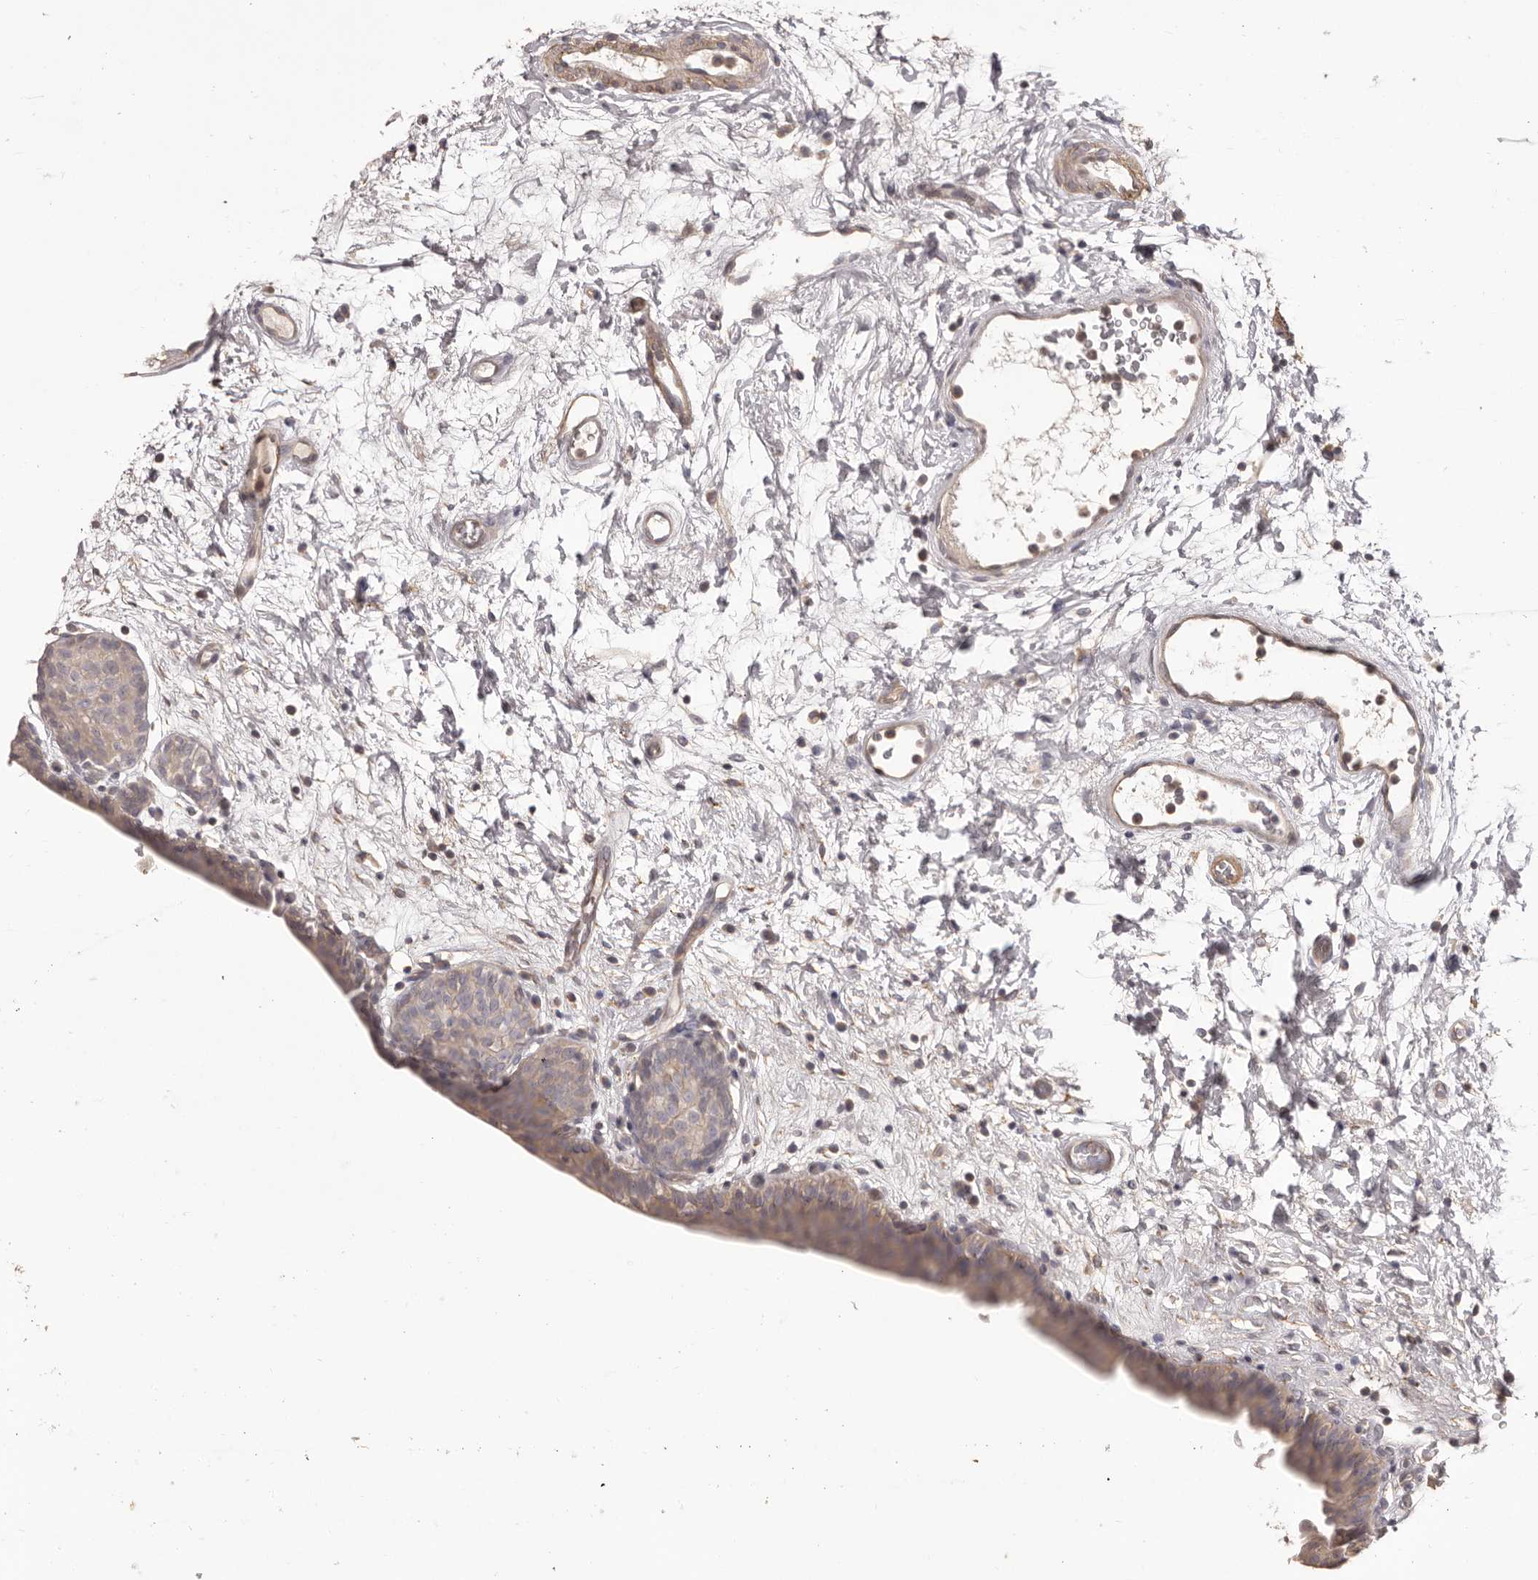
{"staining": {"intensity": "weak", "quantity": "25%-75%", "location": "cytoplasmic/membranous"}, "tissue": "urinary bladder", "cell_type": "Urothelial cells", "image_type": "normal", "snomed": [{"axis": "morphology", "description": "Normal tissue, NOS"}, {"axis": "topography", "description": "Urinary bladder"}], "caption": "Immunohistochemistry micrograph of benign urinary bladder stained for a protein (brown), which displays low levels of weak cytoplasmic/membranous expression in approximately 25%-75% of urothelial cells.", "gene": "HRH1", "patient": {"sex": "male", "age": 83}}